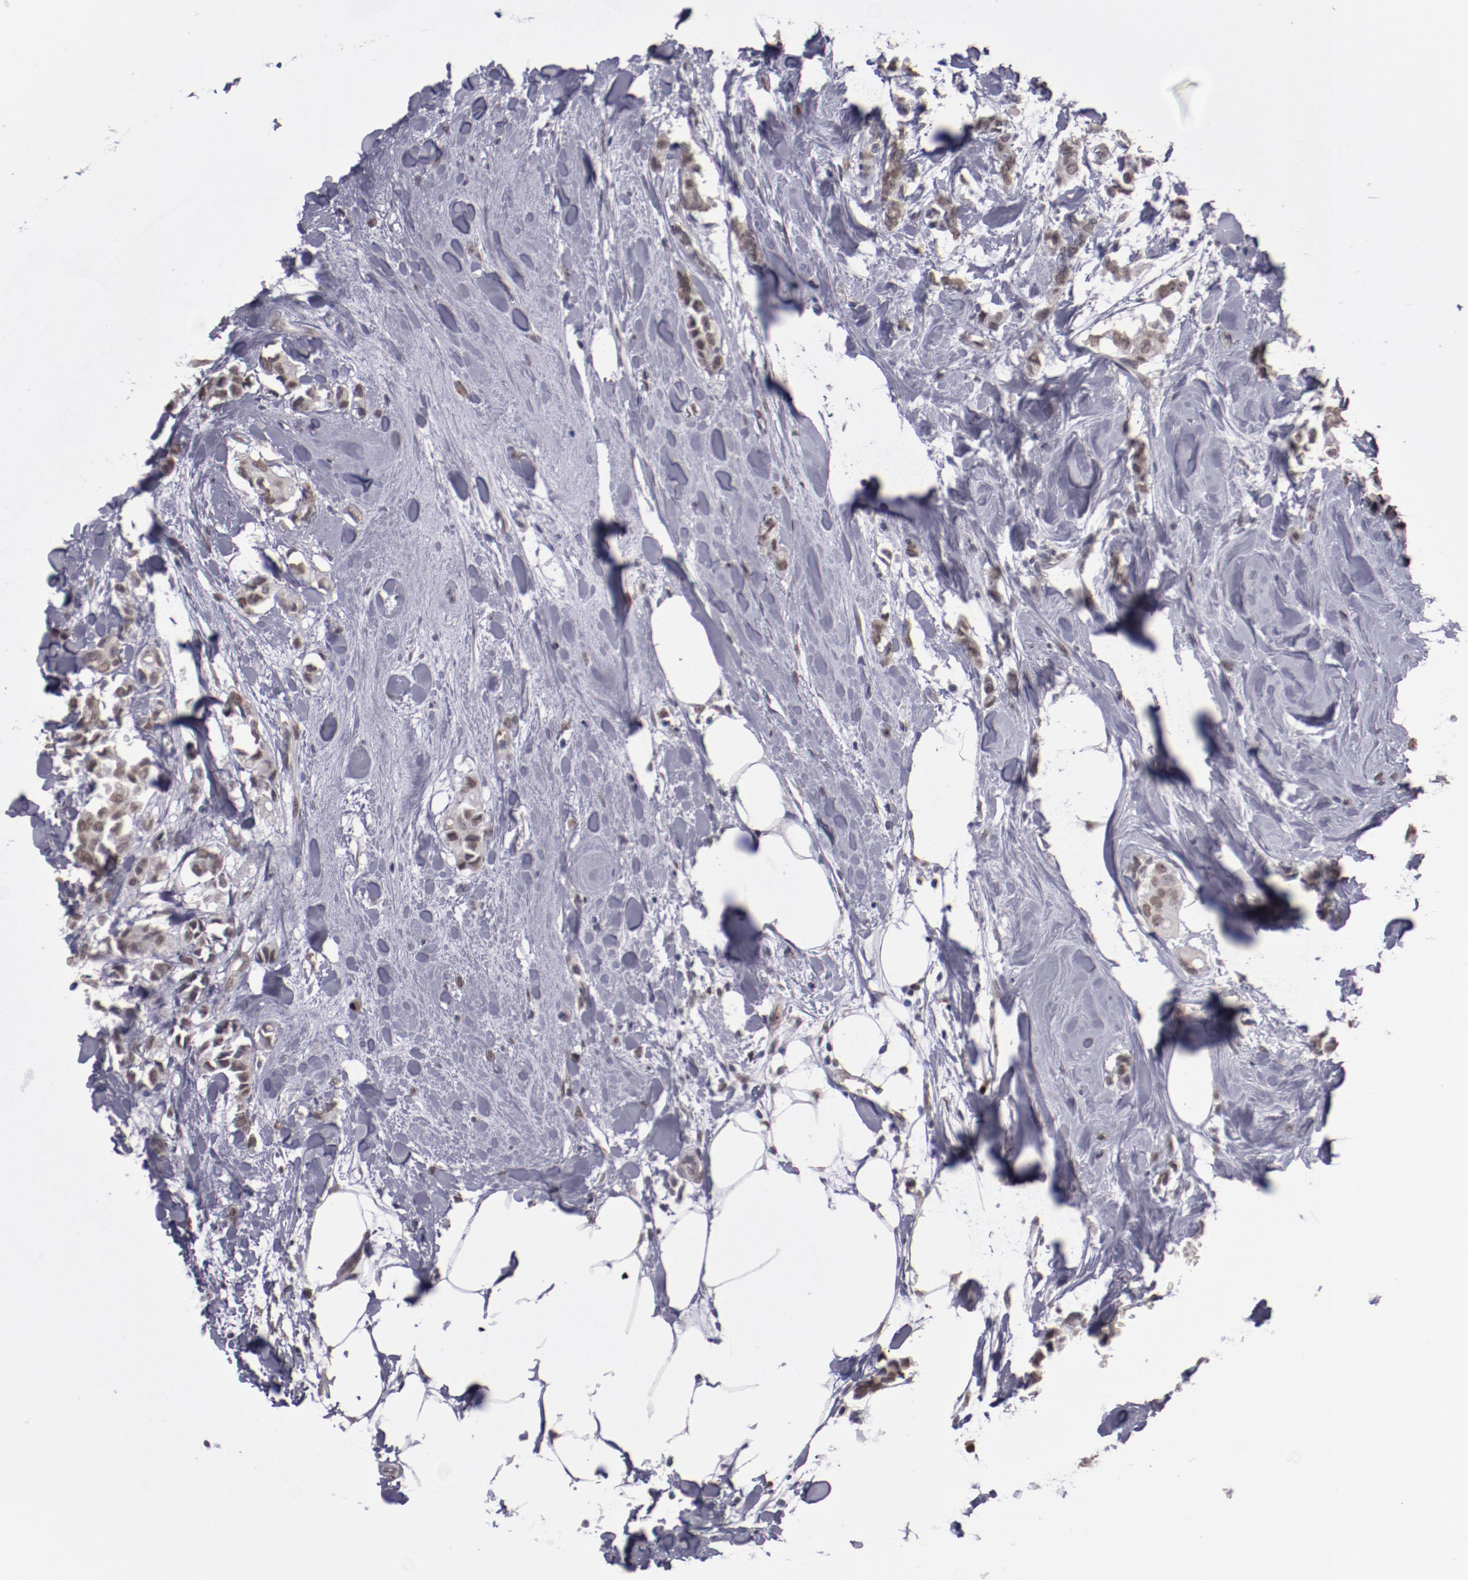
{"staining": {"intensity": "weak", "quantity": ">75%", "location": "nuclear"}, "tissue": "breast cancer", "cell_type": "Tumor cells", "image_type": "cancer", "snomed": [{"axis": "morphology", "description": "Duct carcinoma"}, {"axis": "topography", "description": "Breast"}], "caption": "Breast infiltrating ductal carcinoma stained for a protein shows weak nuclear positivity in tumor cells.", "gene": "IRF4", "patient": {"sex": "female", "age": 84}}